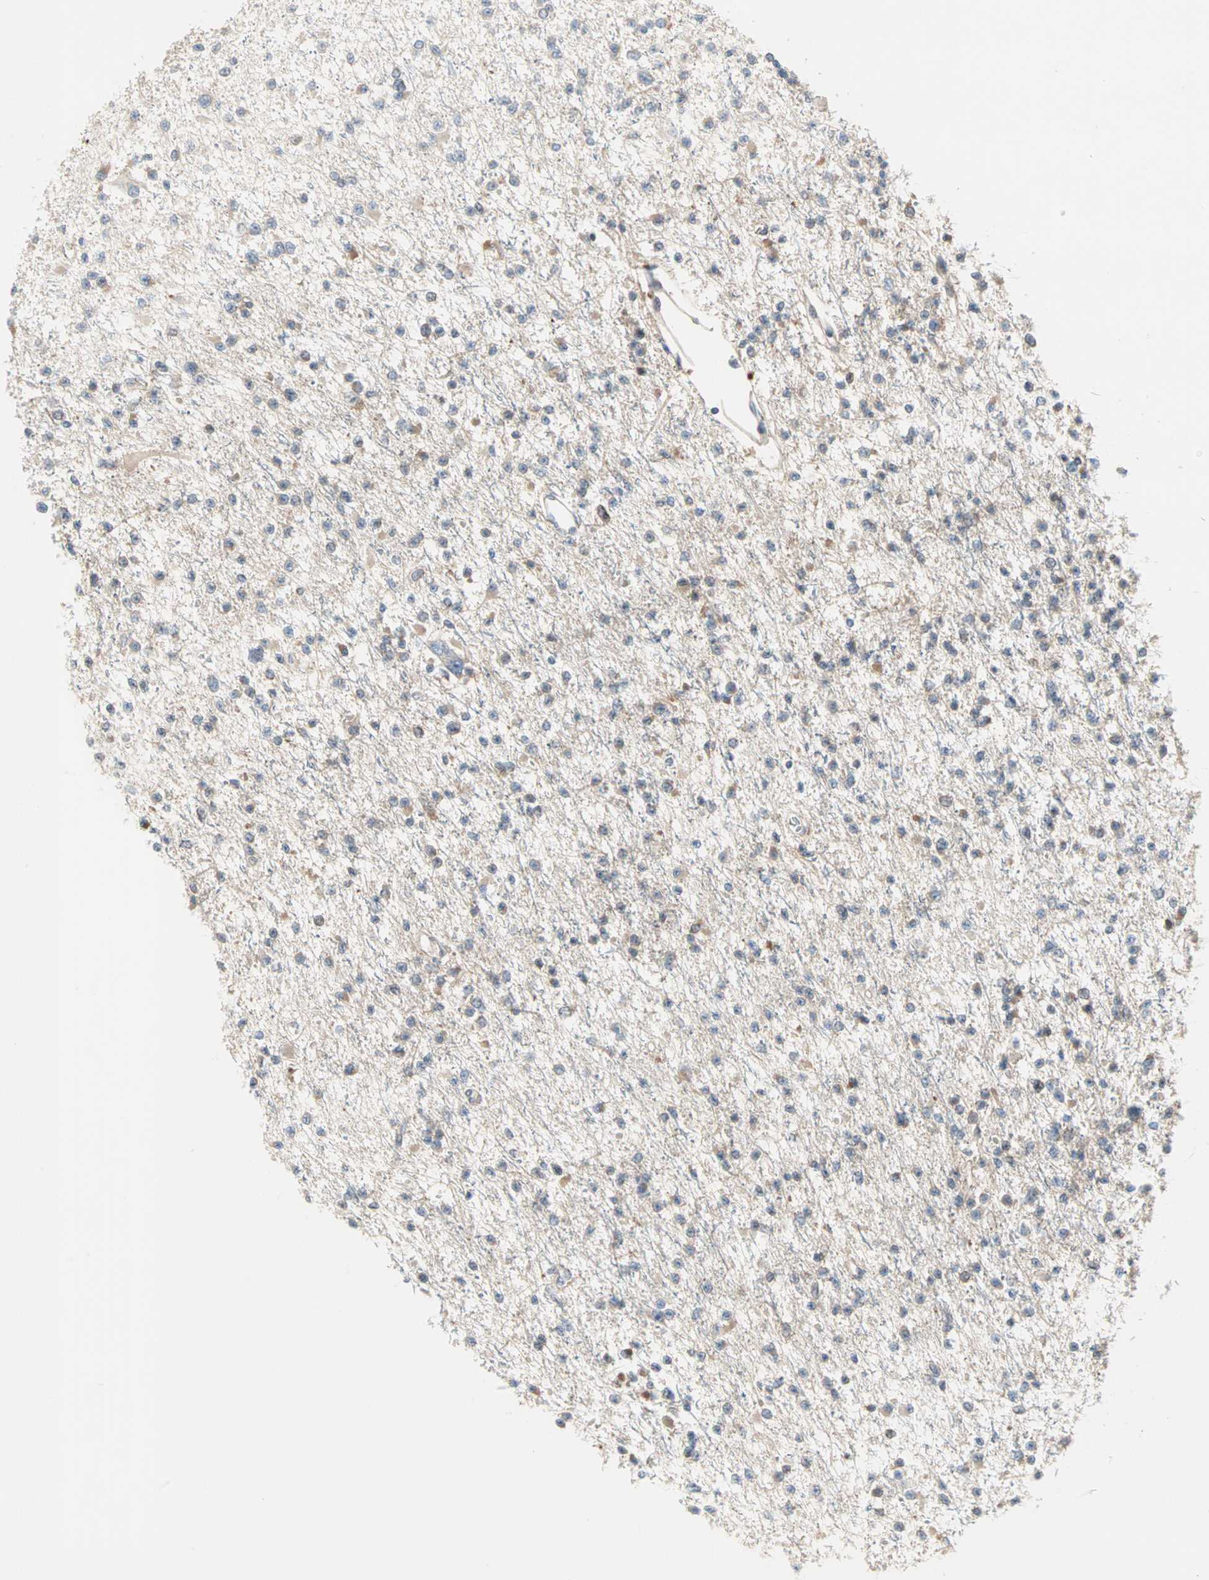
{"staining": {"intensity": "moderate", "quantity": "<25%", "location": "cytoplasmic/membranous"}, "tissue": "glioma", "cell_type": "Tumor cells", "image_type": "cancer", "snomed": [{"axis": "morphology", "description": "Glioma, malignant, Low grade"}, {"axis": "topography", "description": "Brain"}], "caption": "Human glioma stained with a brown dye demonstrates moderate cytoplasmic/membranous positive expression in approximately <25% of tumor cells.", "gene": "SAR1A", "patient": {"sex": "female", "age": 22}}